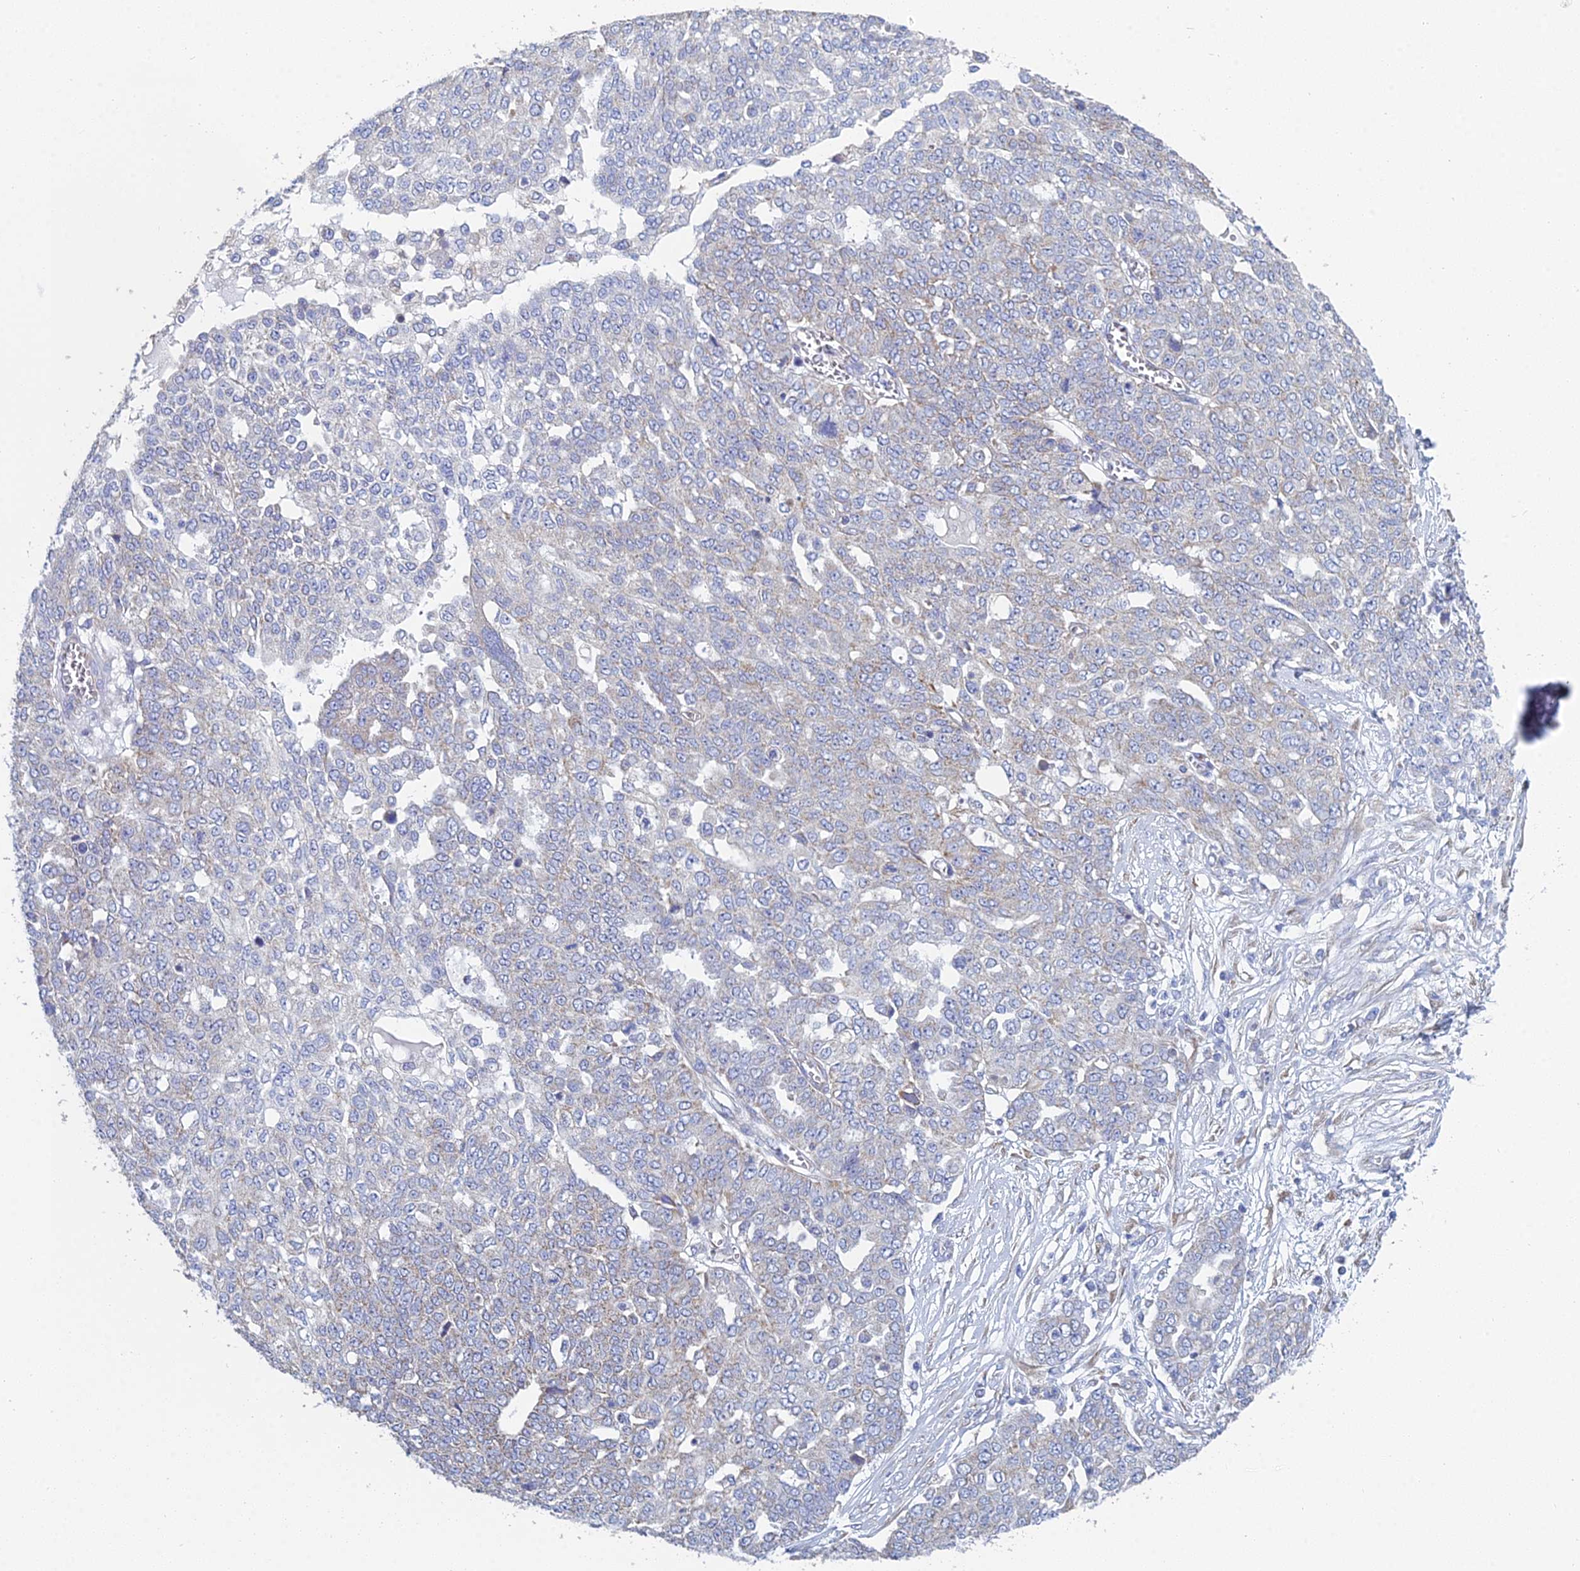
{"staining": {"intensity": "weak", "quantity": "25%-75%", "location": "cytoplasmic/membranous"}, "tissue": "ovarian cancer", "cell_type": "Tumor cells", "image_type": "cancer", "snomed": [{"axis": "morphology", "description": "Cystadenocarcinoma, serous, NOS"}, {"axis": "topography", "description": "Soft tissue"}, {"axis": "topography", "description": "Ovary"}], "caption": "Immunohistochemistry histopathology image of neoplastic tissue: ovarian serous cystadenocarcinoma stained using IHC shows low levels of weak protein expression localized specifically in the cytoplasmic/membranous of tumor cells, appearing as a cytoplasmic/membranous brown color.", "gene": "CRACR2B", "patient": {"sex": "female", "age": 57}}